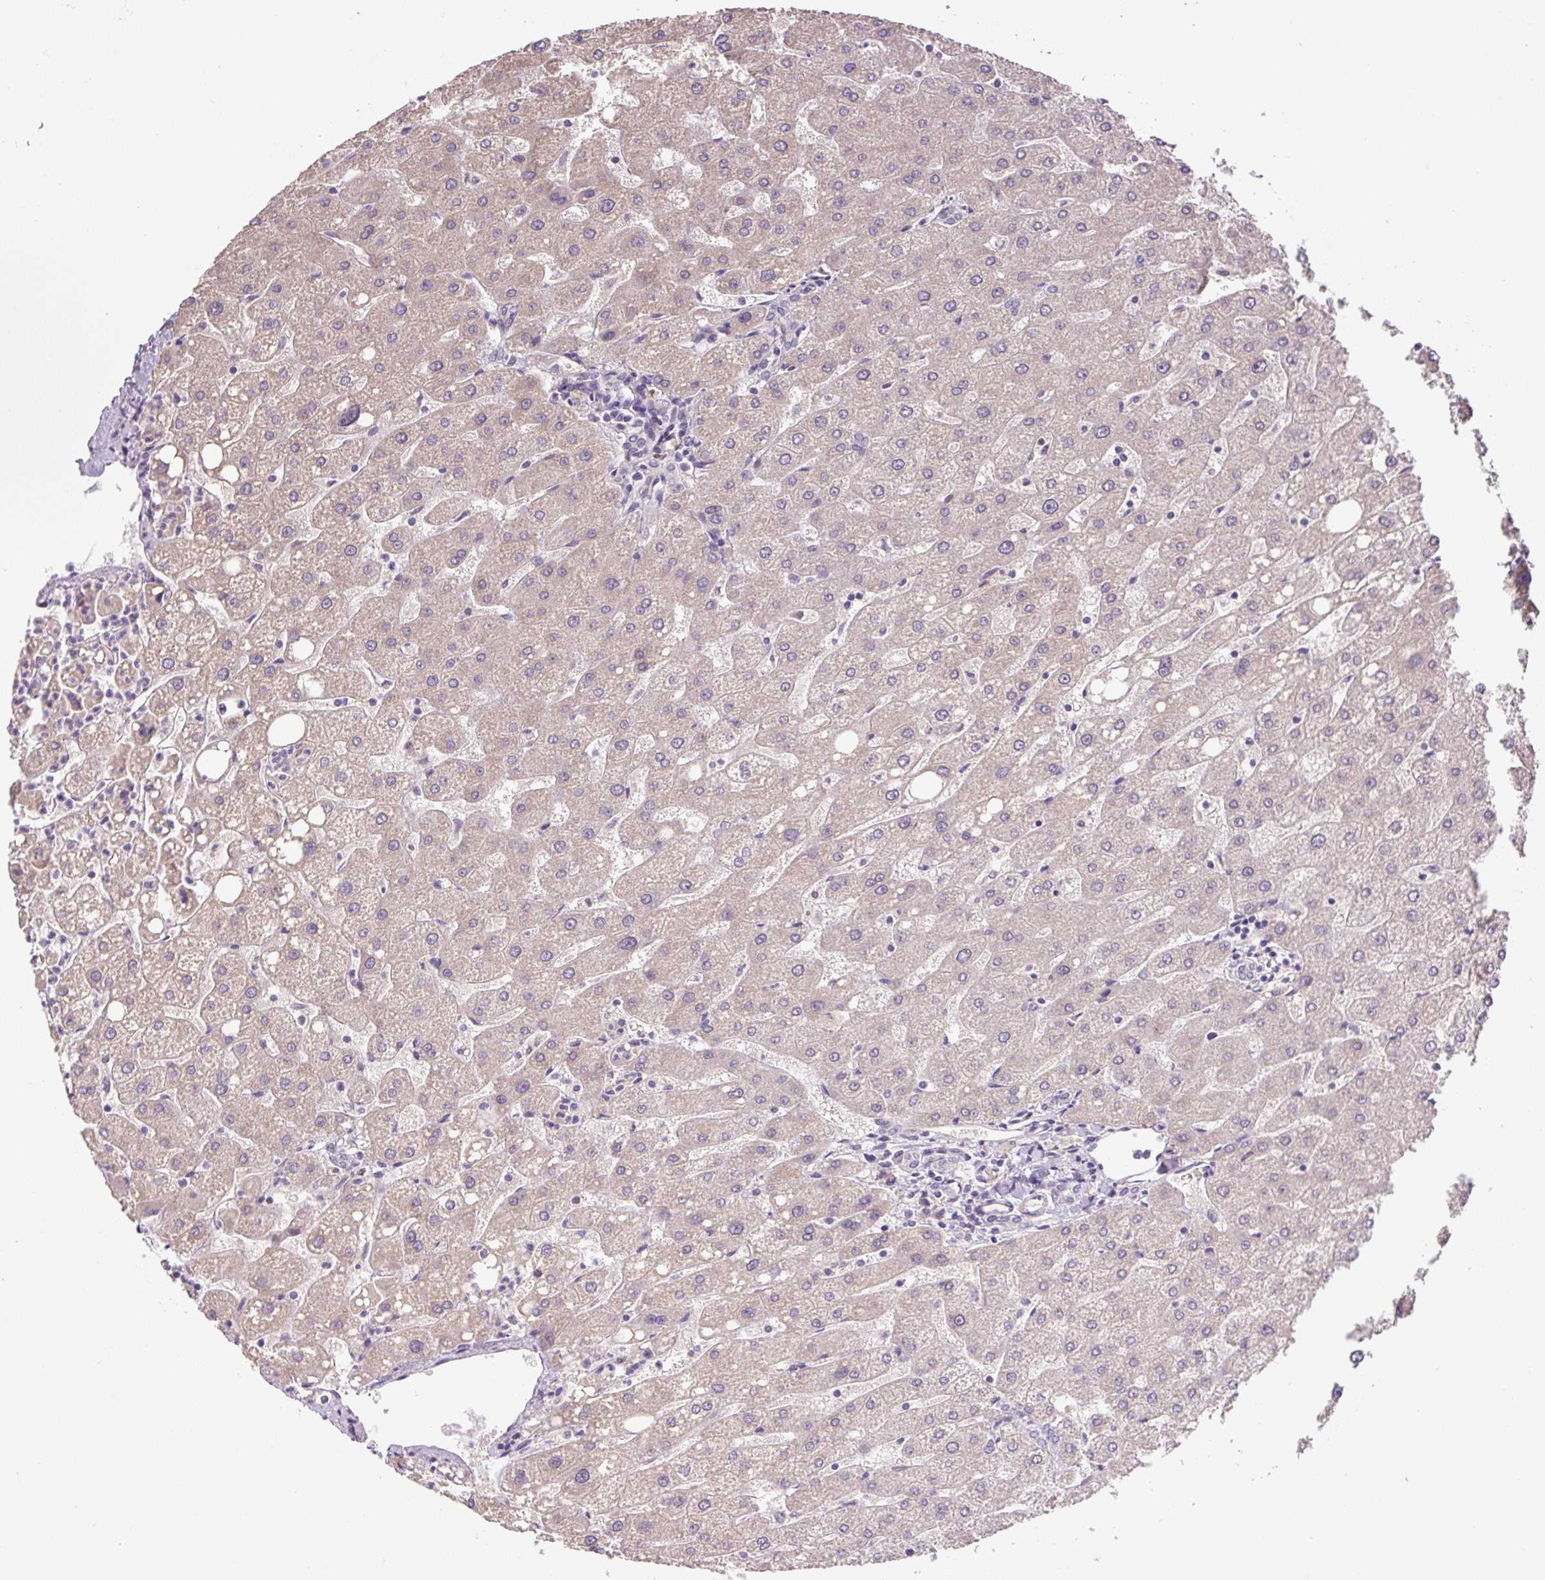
{"staining": {"intensity": "negative", "quantity": "none", "location": "none"}, "tissue": "liver", "cell_type": "Cholangiocytes", "image_type": "normal", "snomed": [{"axis": "morphology", "description": "Normal tissue, NOS"}, {"axis": "topography", "description": "Liver"}], "caption": "DAB immunohistochemical staining of benign human liver displays no significant expression in cholangiocytes.", "gene": "UBL3", "patient": {"sex": "male", "age": 67}}